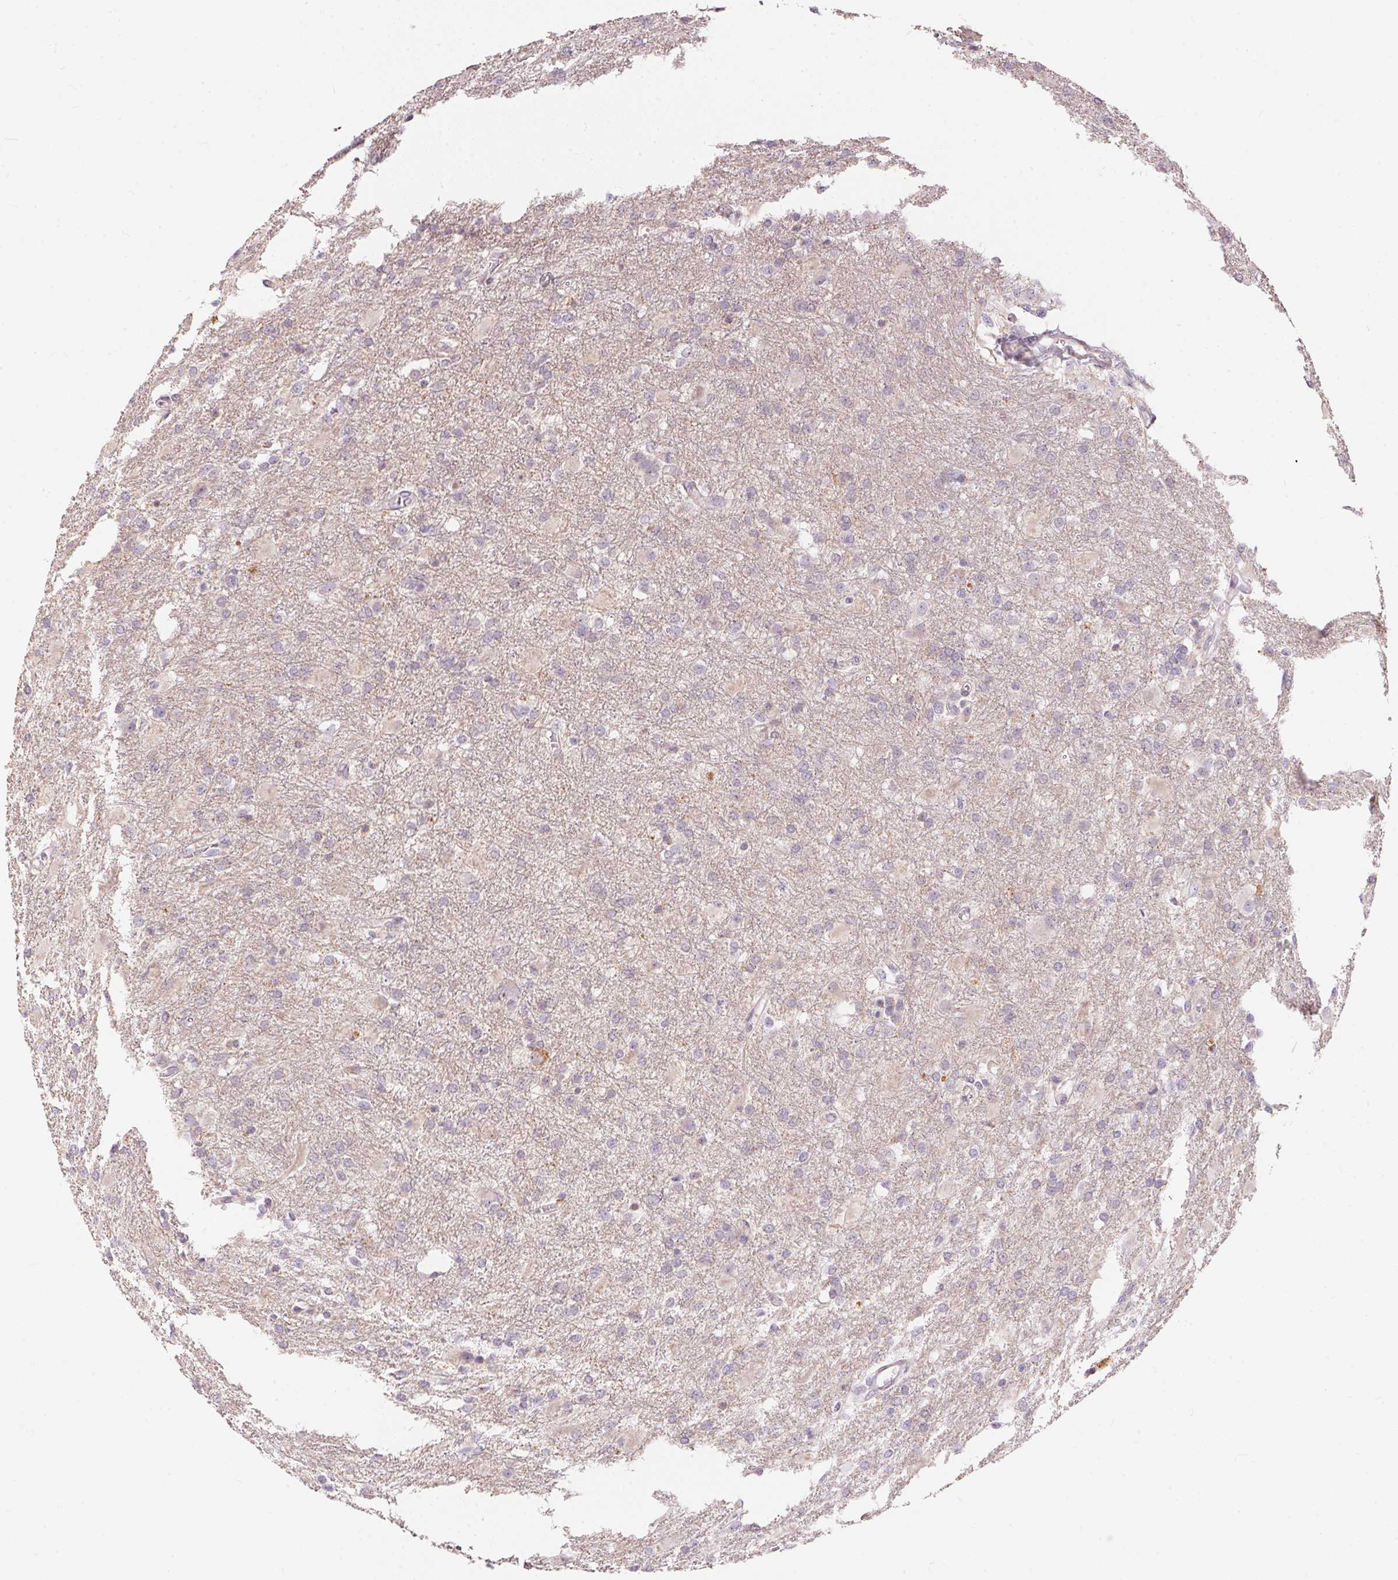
{"staining": {"intensity": "negative", "quantity": "none", "location": "none"}, "tissue": "glioma", "cell_type": "Tumor cells", "image_type": "cancer", "snomed": [{"axis": "morphology", "description": "Glioma, malignant, High grade"}, {"axis": "topography", "description": "Brain"}], "caption": "A micrograph of glioma stained for a protein demonstrates no brown staining in tumor cells.", "gene": "GDAP1L1", "patient": {"sex": "male", "age": 68}}